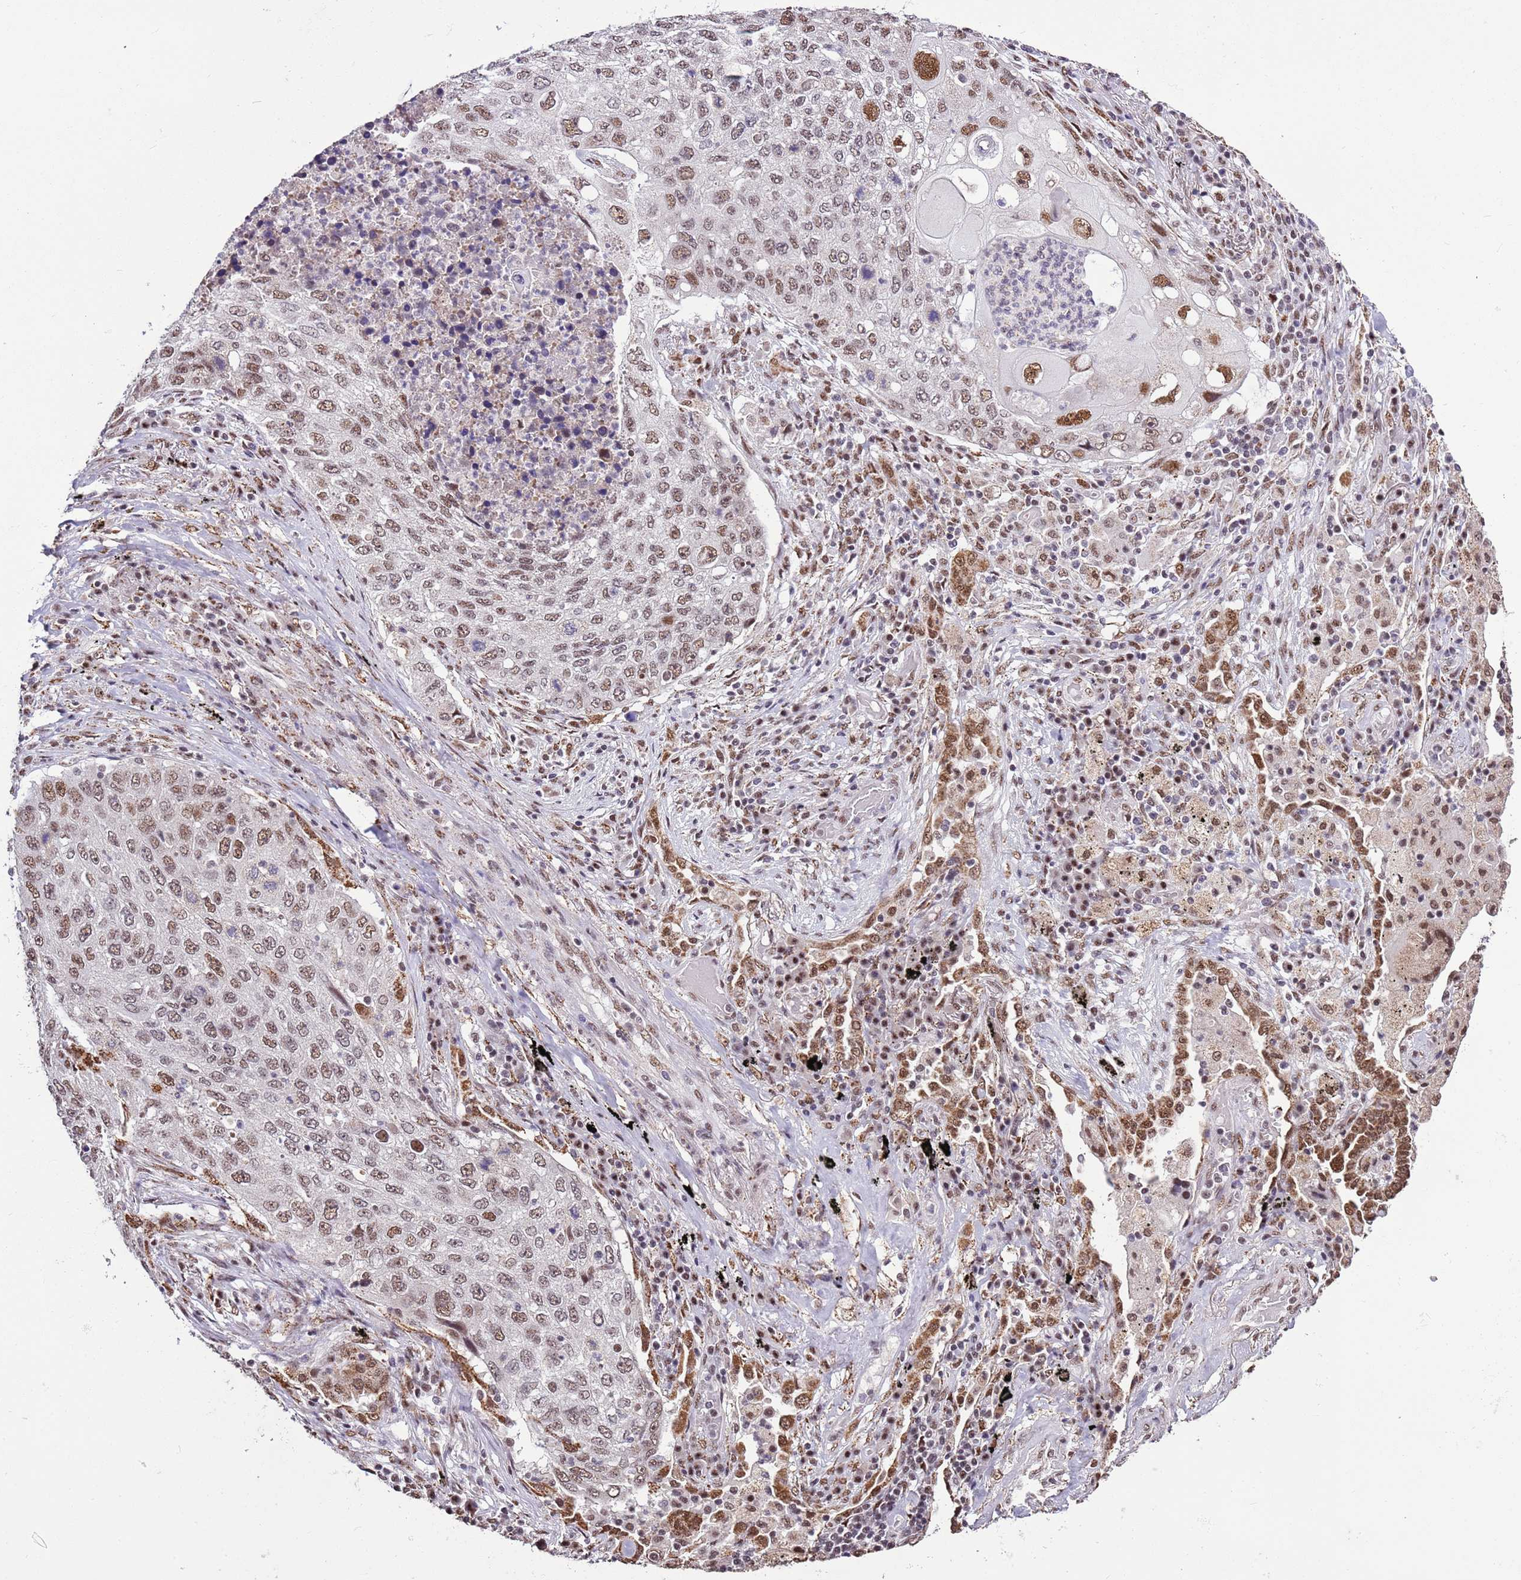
{"staining": {"intensity": "moderate", "quantity": ">75%", "location": "nuclear"}, "tissue": "lung cancer", "cell_type": "Tumor cells", "image_type": "cancer", "snomed": [{"axis": "morphology", "description": "Squamous cell carcinoma, NOS"}, {"axis": "topography", "description": "Lung"}], "caption": "About >75% of tumor cells in human lung cancer (squamous cell carcinoma) exhibit moderate nuclear protein expression as visualized by brown immunohistochemical staining.", "gene": "AKAP8L", "patient": {"sex": "female", "age": 63}}